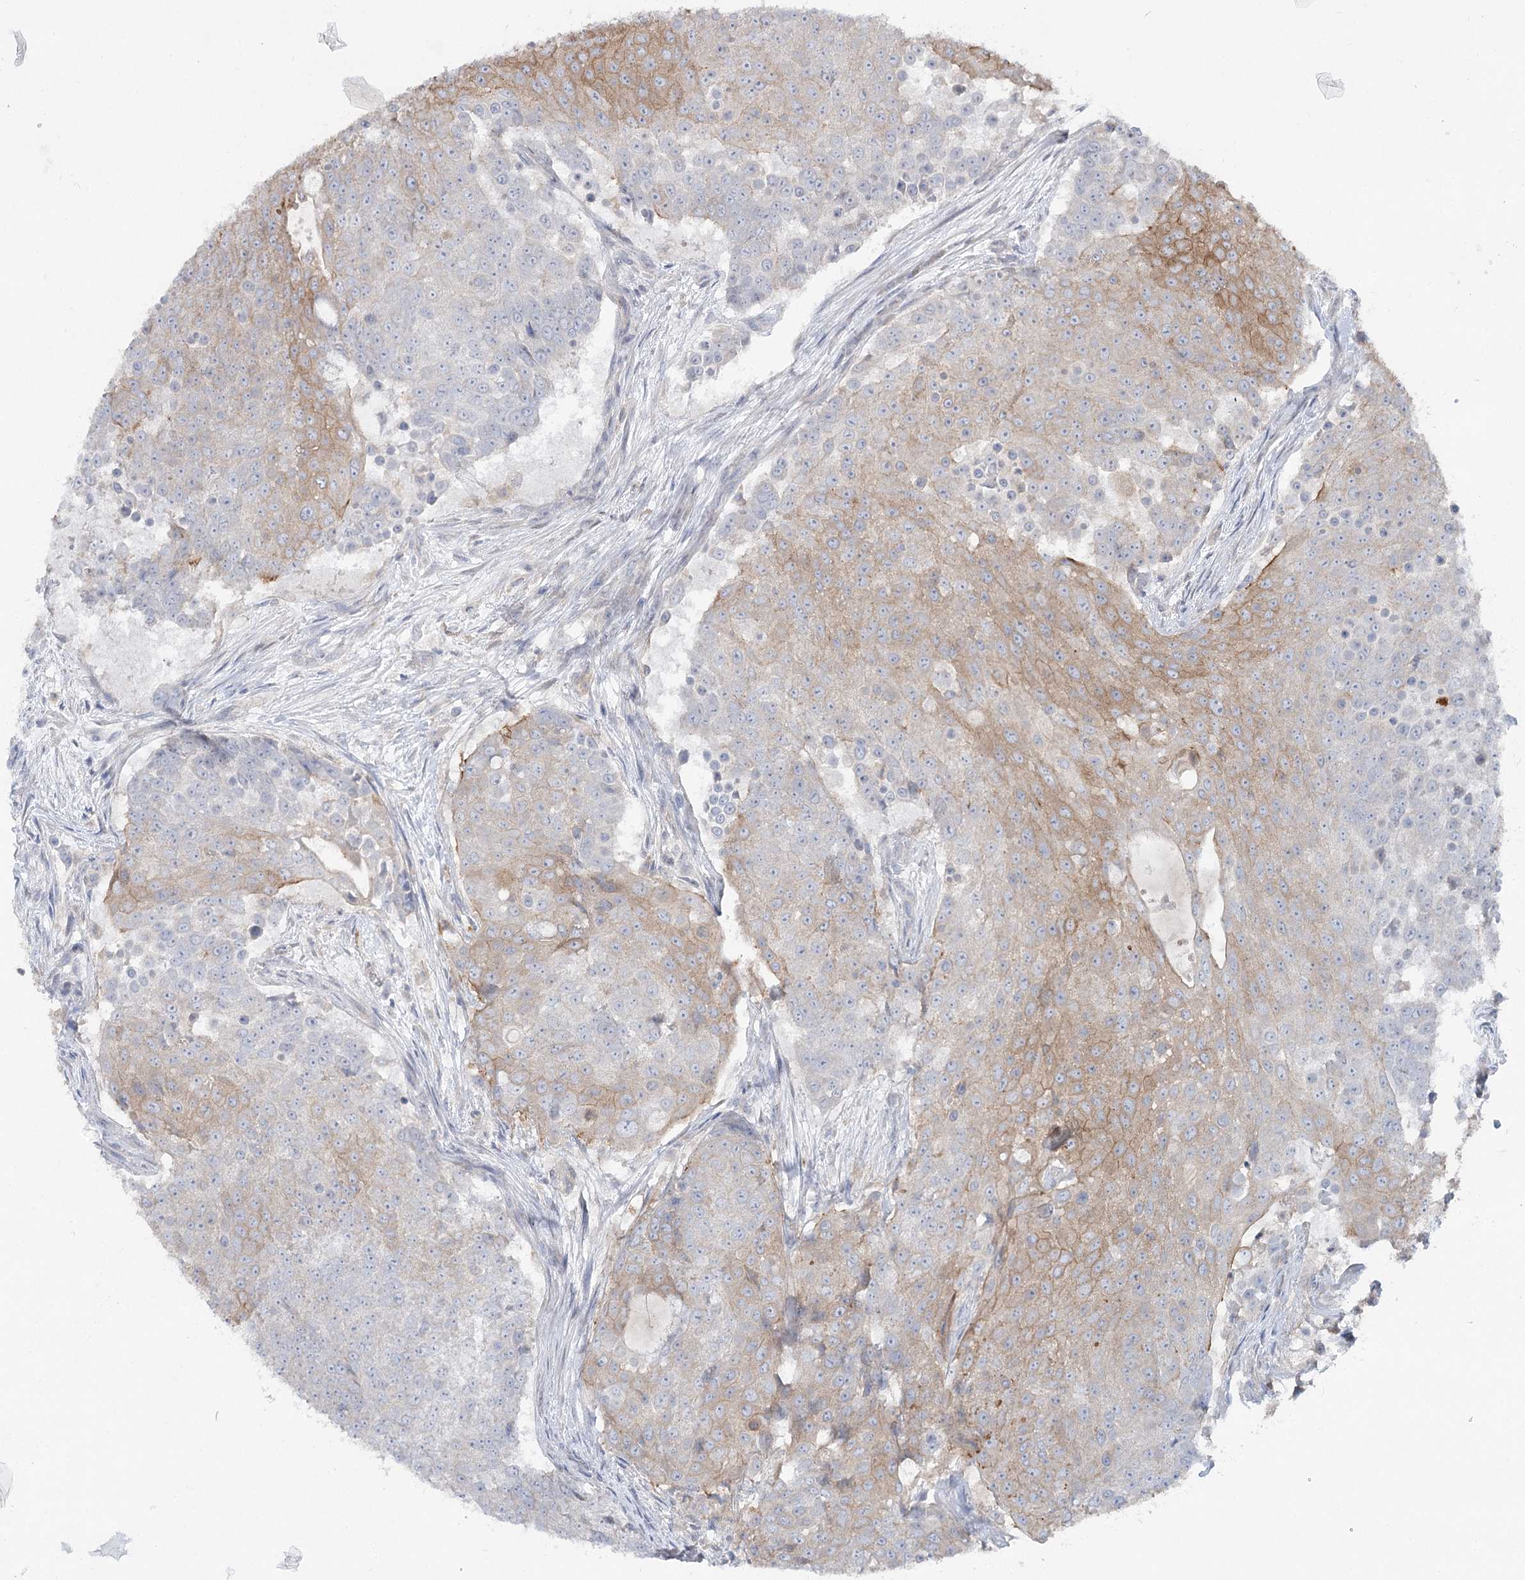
{"staining": {"intensity": "weak", "quantity": "25%-75%", "location": "cytoplasmic/membranous"}, "tissue": "urothelial cancer", "cell_type": "Tumor cells", "image_type": "cancer", "snomed": [{"axis": "morphology", "description": "Urothelial carcinoma, High grade"}, {"axis": "topography", "description": "Urinary bladder"}], "caption": "This is an image of immunohistochemistry staining of urothelial carcinoma (high-grade), which shows weak positivity in the cytoplasmic/membranous of tumor cells.", "gene": "SCN11A", "patient": {"sex": "female", "age": 63}}